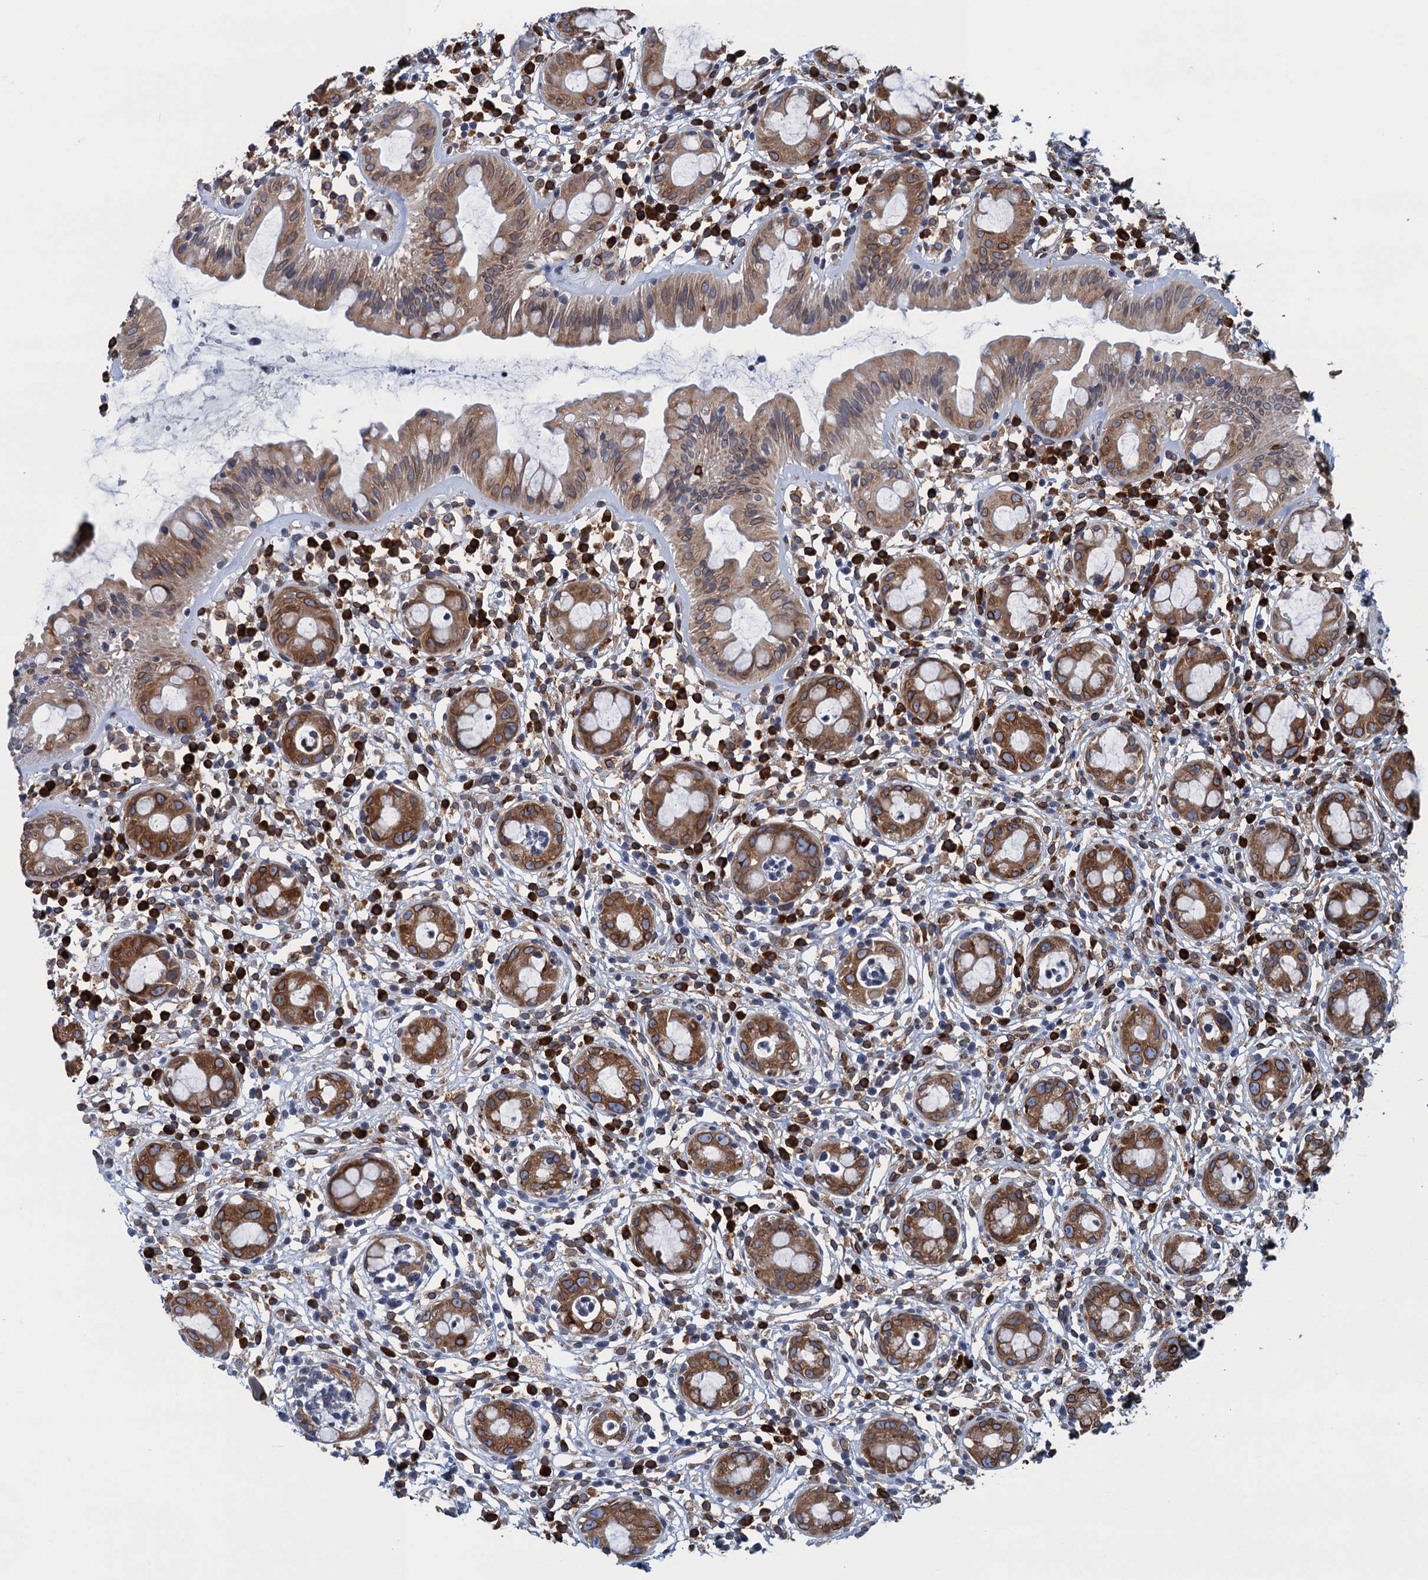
{"staining": {"intensity": "moderate", "quantity": ">75%", "location": "cytoplasmic/membranous"}, "tissue": "rectum", "cell_type": "Glandular cells", "image_type": "normal", "snomed": [{"axis": "morphology", "description": "Normal tissue, NOS"}, {"axis": "topography", "description": "Rectum"}], "caption": "Immunohistochemical staining of benign human rectum reveals medium levels of moderate cytoplasmic/membranous staining in about >75% of glandular cells.", "gene": "TMEM205", "patient": {"sex": "female", "age": 57}}